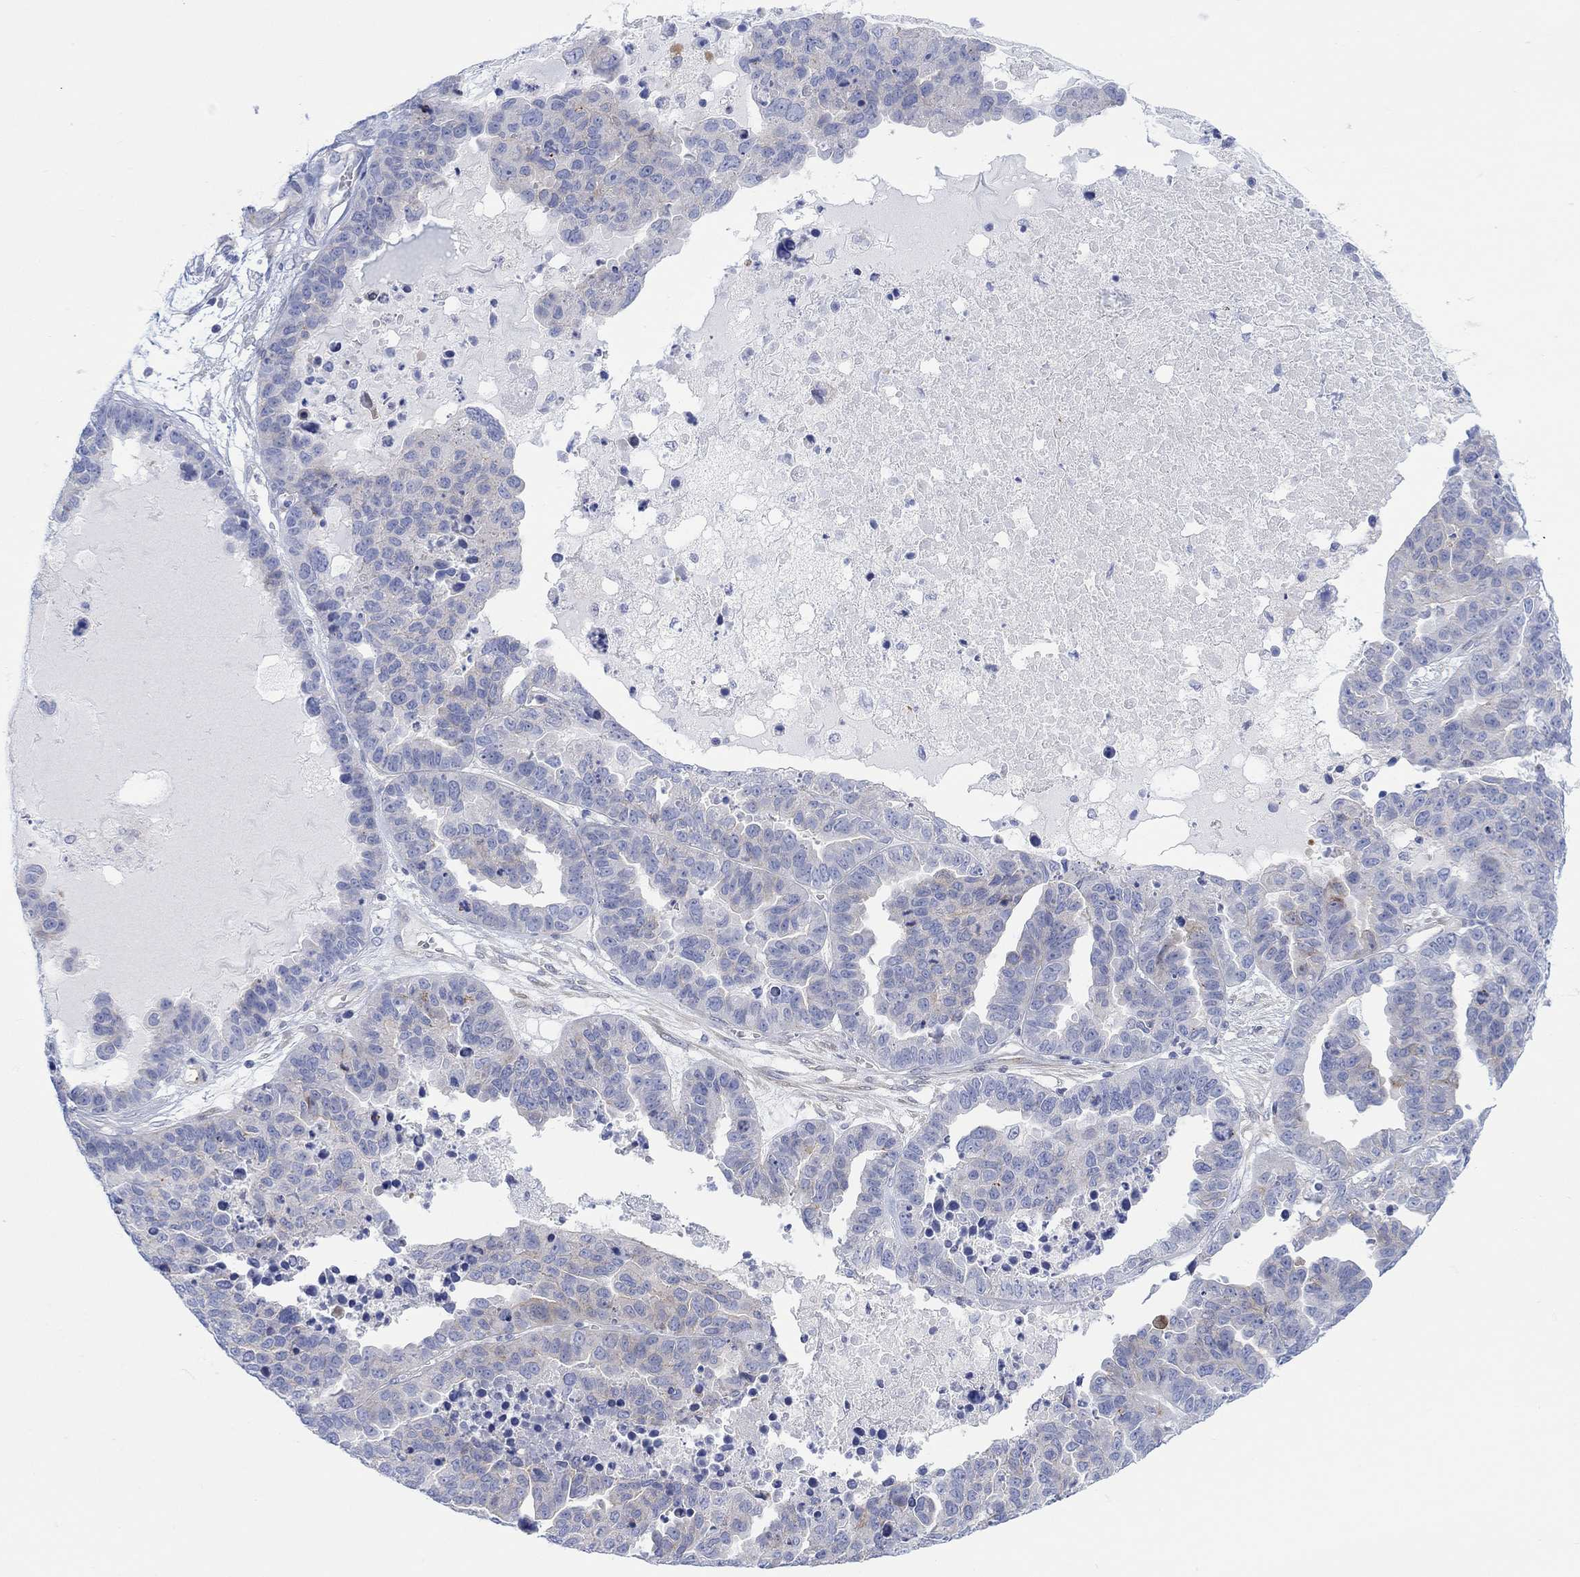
{"staining": {"intensity": "negative", "quantity": "none", "location": "none"}, "tissue": "ovarian cancer", "cell_type": "Tumor cells", "image_type": "cancer", "snomed": [{"axis": "morphology", "description": "Cystadenocarcinoma, serous, NOS"}, {"axis": "topography", "description": "Ovary"}], "caption": "Immunohistochemistry (IHC) photomicrograph of serous cystadenocarcinoma (ovarian) stained for a protein (brown), which displays no expression in tumor cells.", "gene": "TLDC2", "patient": {"sex": "female", "age": 87}}